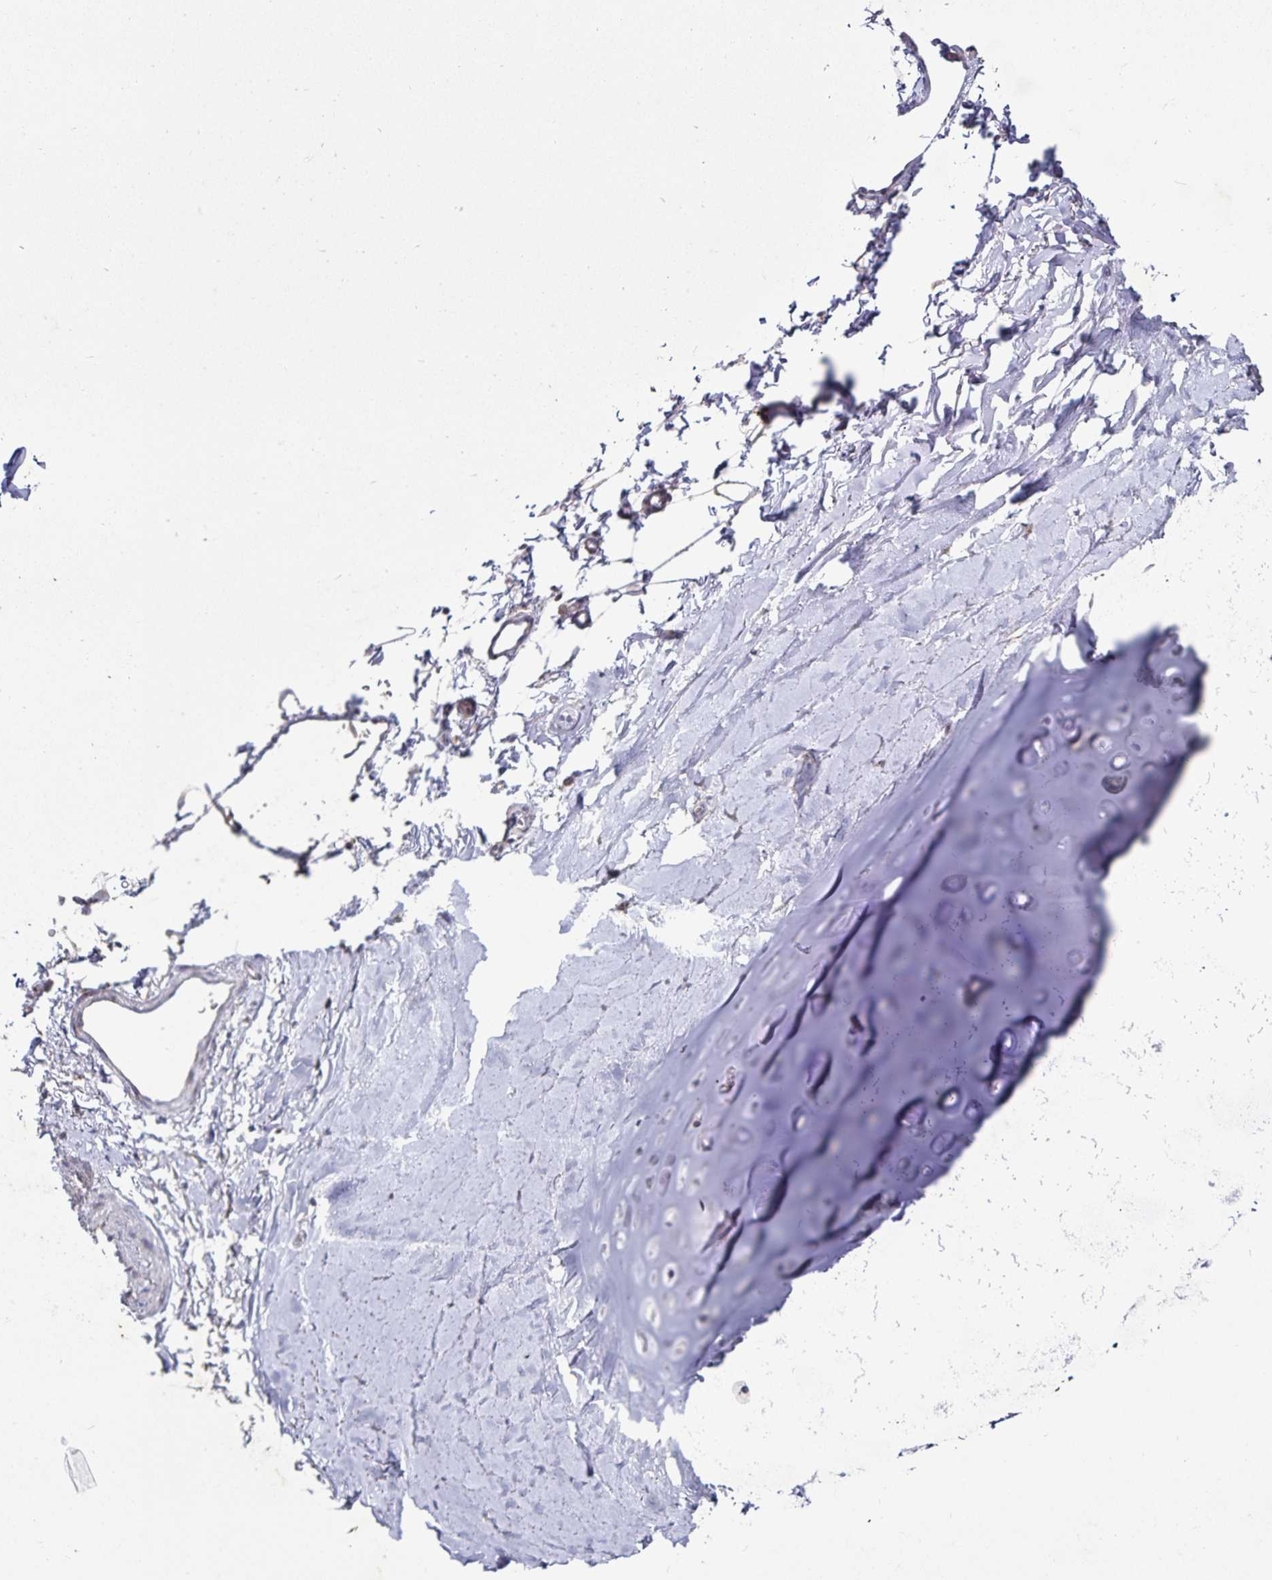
{"staining": {"intensity": "negative", "quantity": "none", "location": "none"}, "tissue": "adipose tissue", "cell_type": "Adipocytes", "image_type": "normal", "snomed": [{"axis": "morphology", "description": "Normal tissue, NOS"}, {"axis": "topography", "description": "Cartilage tissue"}, {"axis": "topography", "description": "Bronchus"}], "caption": "Immunohistochemistry of benign adipose tissue exhibits no positivity in adipocytes. (Immunohistochemistry (ihc), brightfield microscopy, high magnification).", "gene": "FAM120A", "patient": {"sex": "female", "age": 79}}